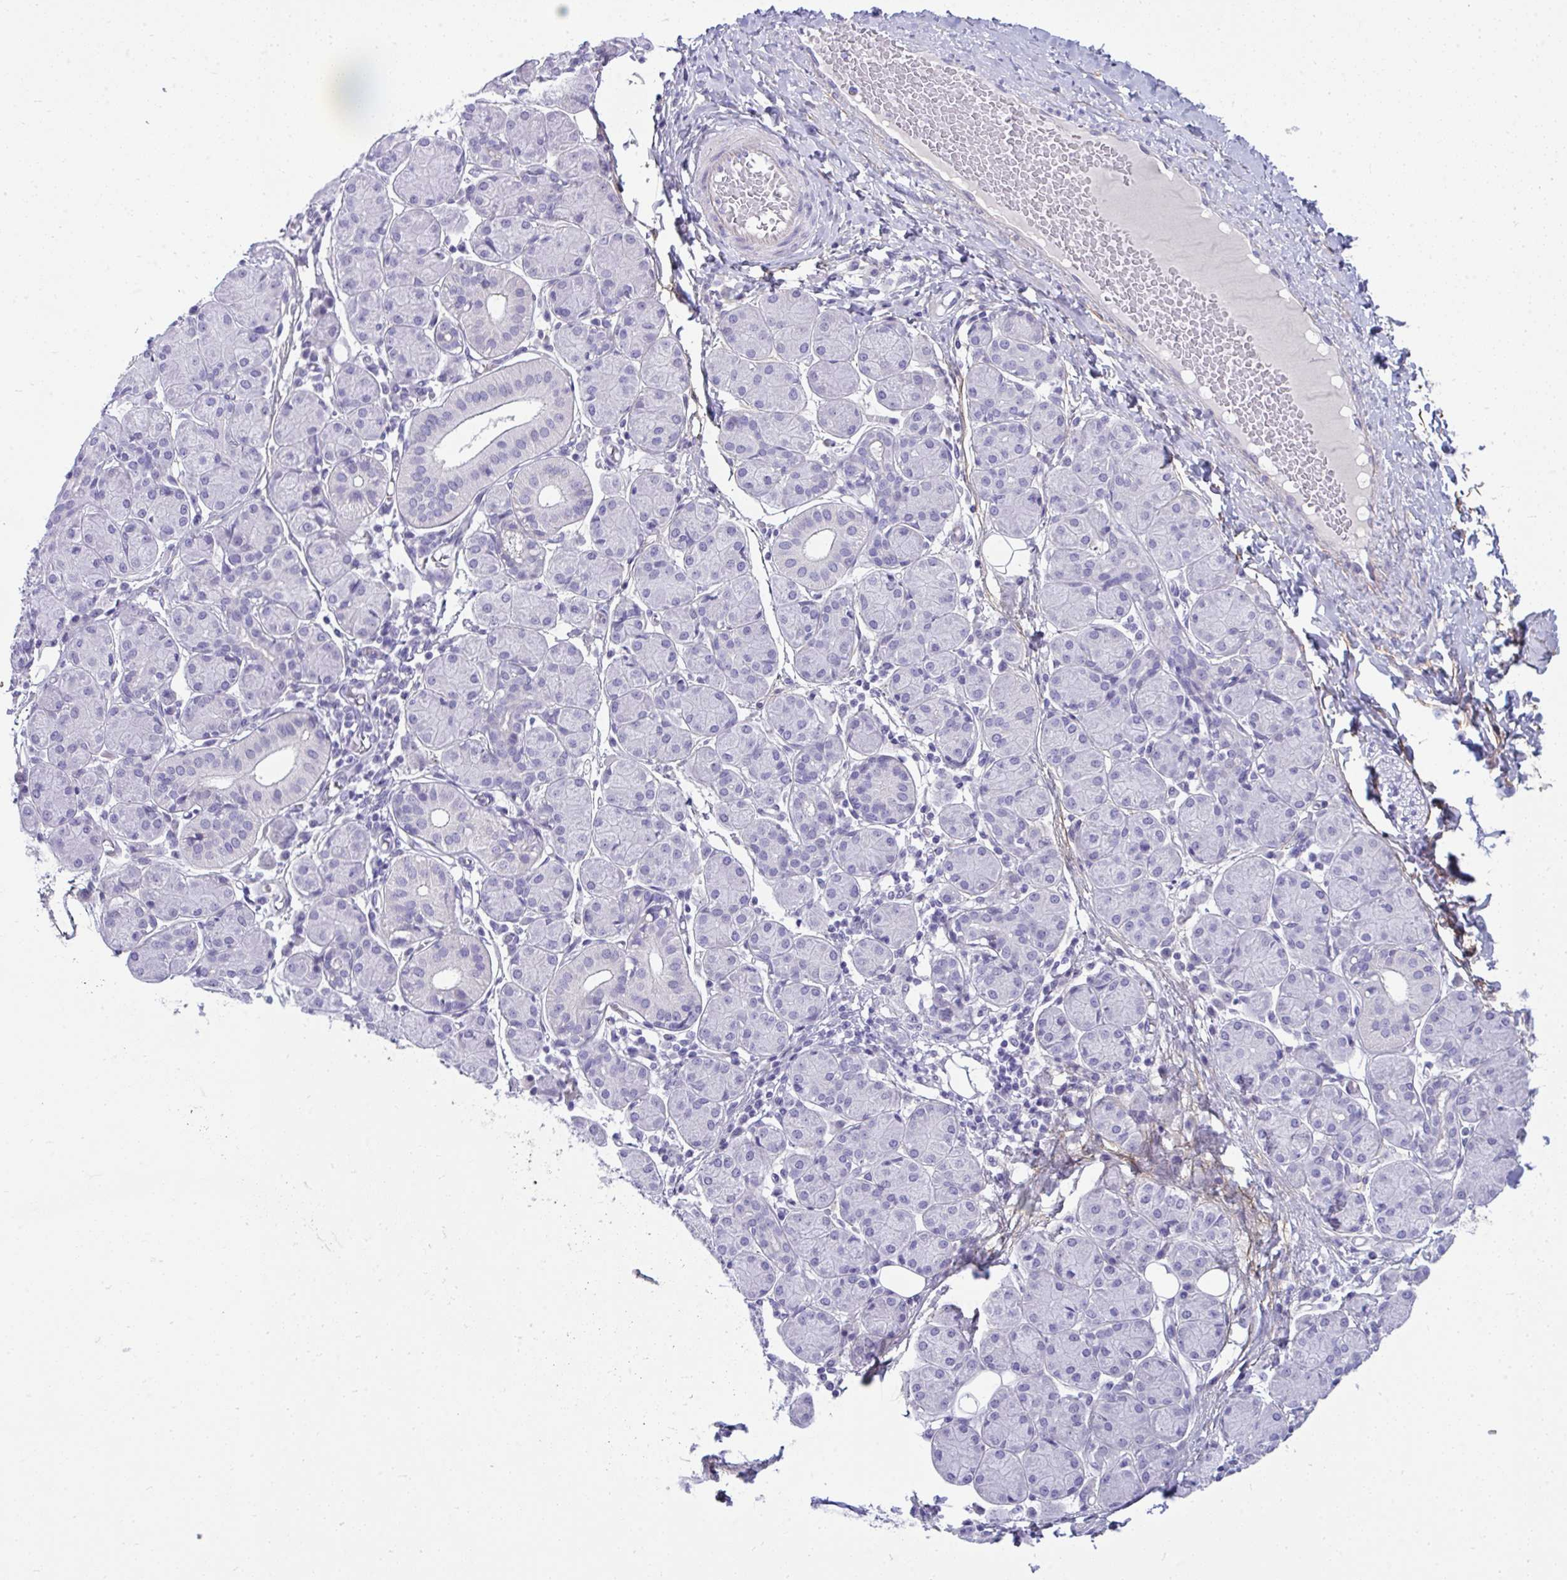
{"staining": {"intensity": "negative", "quantity": "none", "location": "none"}, "tissue": "salivary gland", "cell_type": "Glandular cells", "image_type": "normal", "snomed": [{"axis": "morphology", "description": "Normal tissue, NOS"}, {"axis": "morphology", "description": "Inflammation, NOS"}, {"axis": "topography", "description": "Lymph node"}, {"axis": "topography", "description": "Salivary gland"}], "caption": "Image shows no protein positivity in glandular cells of unremarkable salivary gland.", "gene": "PIGZ", "patient": {"sex": "male", "age": 3}}